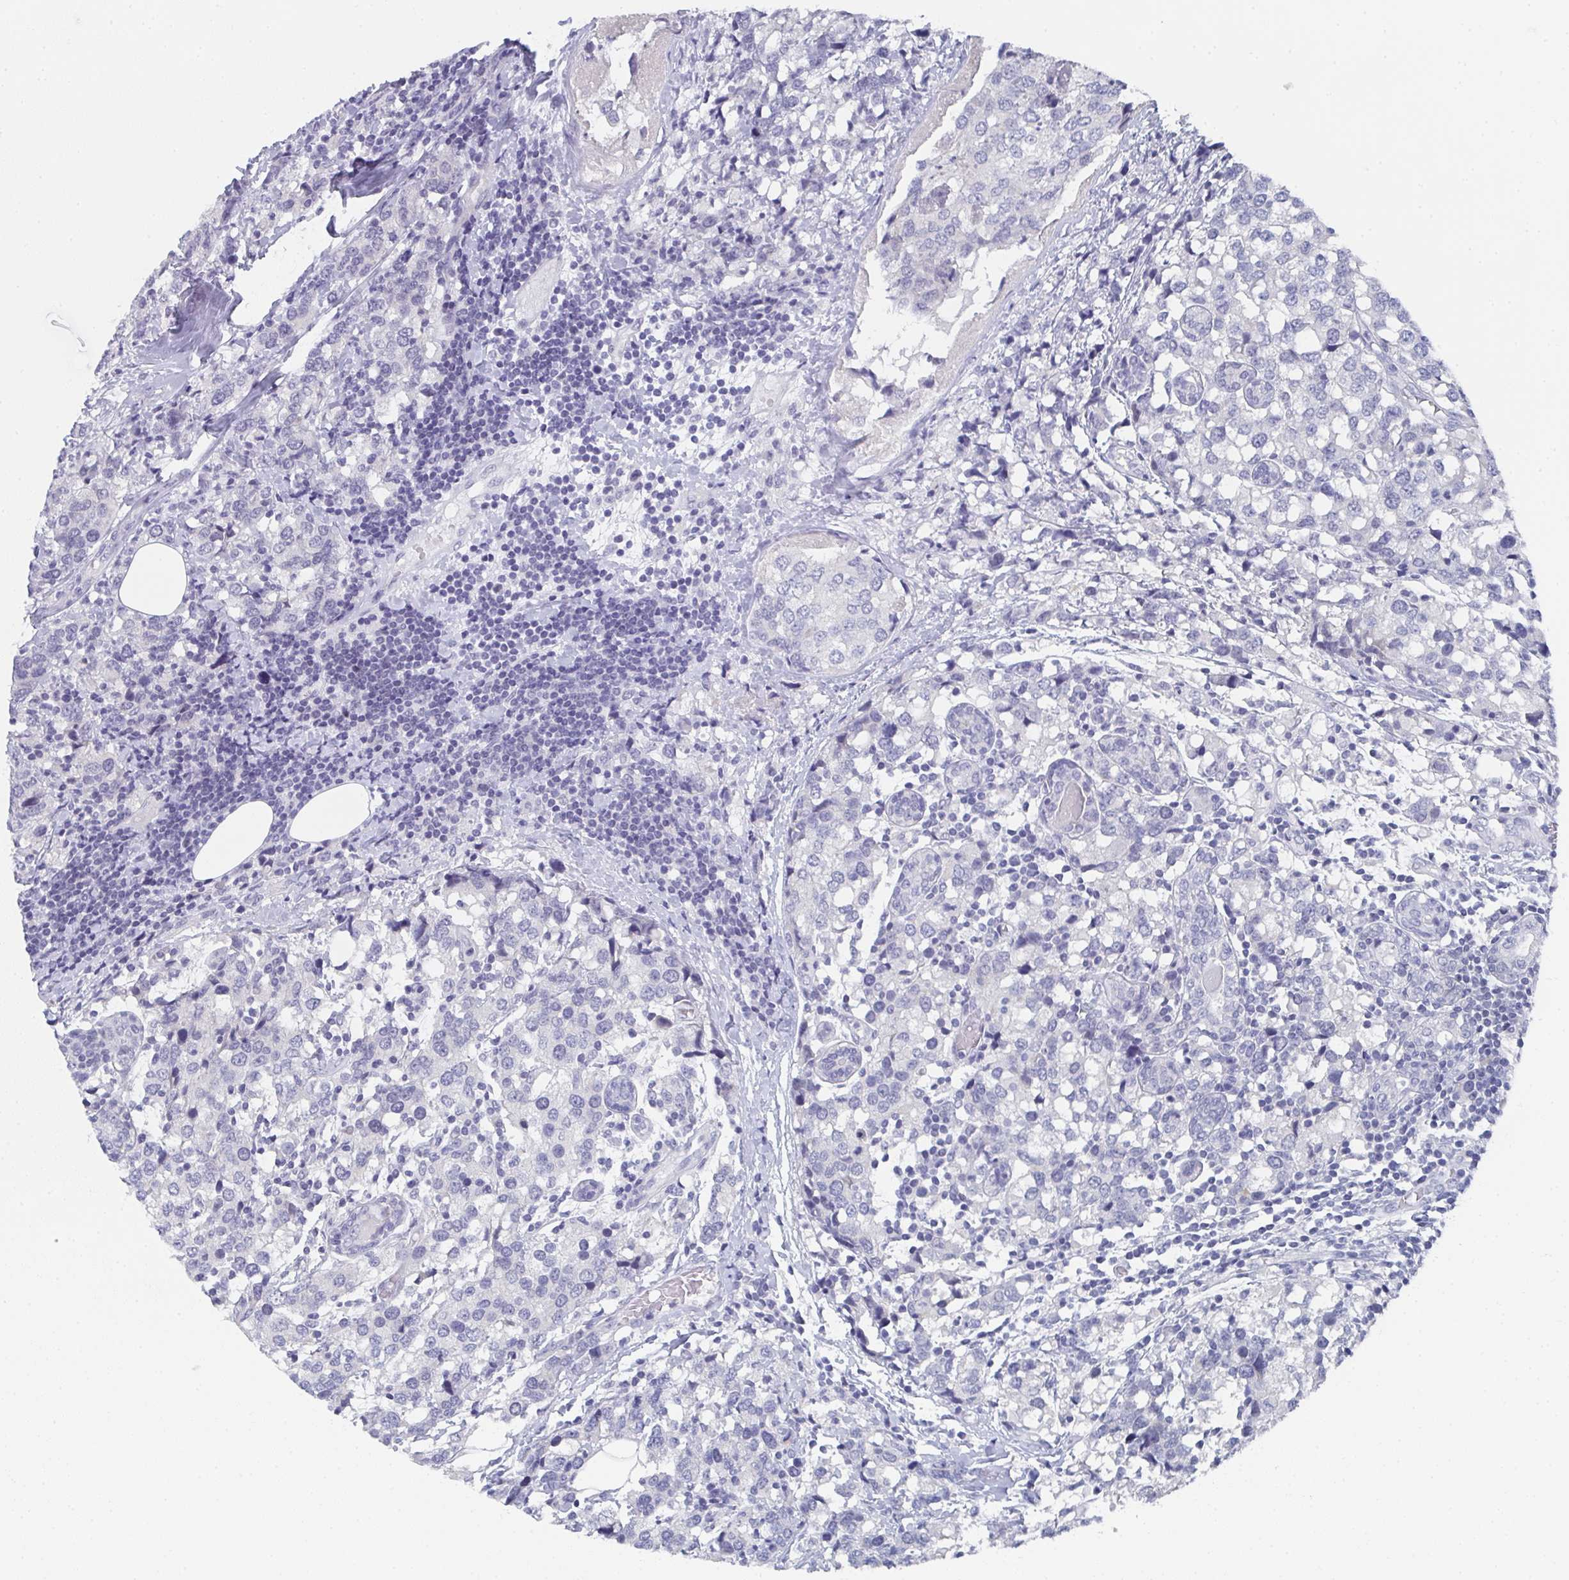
{"staining": {"intensity": "negative", "quantity": "none", "location": "none"}, "tissue": "breast cancer", "cell_type": "Tumor cells", "image_type": "cancer", "snomed": [{"axis": "morphology", "description": "Lobular carcinoma"}, {"axis": "topography", "description": "Breast"}], "caption": "Immunohistochemistry (IHC) histopathology image of breast cancer stained for a protein (brown), which displays no staining in tumor cells.", "gene": "DYDC2", "patient": {"sex": "female", "age": 59}}